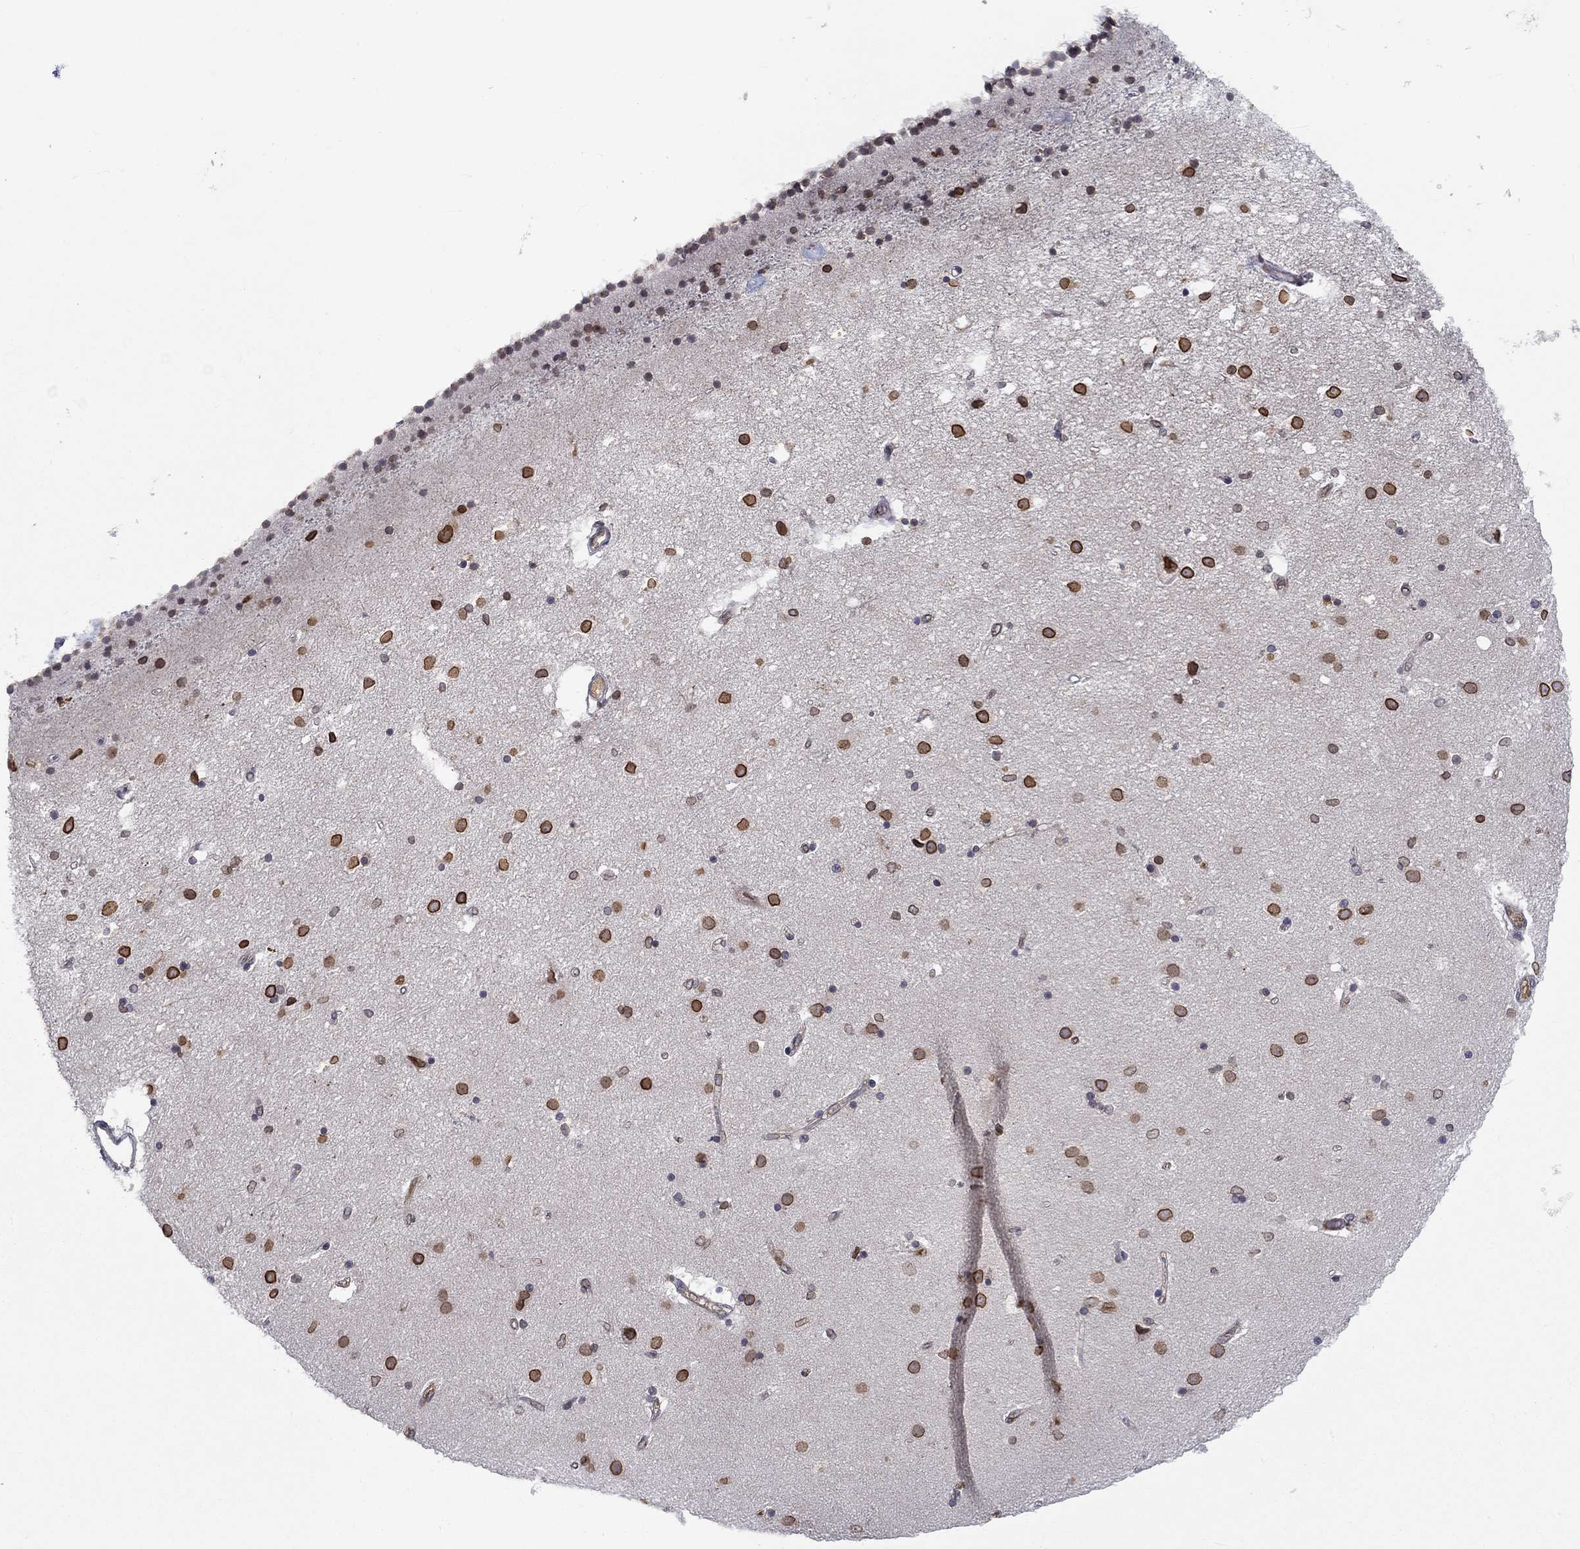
{"staining": {"intensity": "strong", "quantity": "<25%", "location": "nuclear"}, "tissue": "caudate", "cell_type": "Glial cells", "image_type": "normal", "snomed": [{"axis": "morphology", "description": "Normal tissue, NOS"}, {"axis": "topography", "description": "Lateral ventricle wall"}], "caption": "Protein expression analysis of normal caudate displays strong nuclear staining in about <25% of glial cells. The protein of interest is shown in brown color, while the nuclei are stained blue.", "gene": "CETN3", "patient": {"sex": "female", "age": 71}}